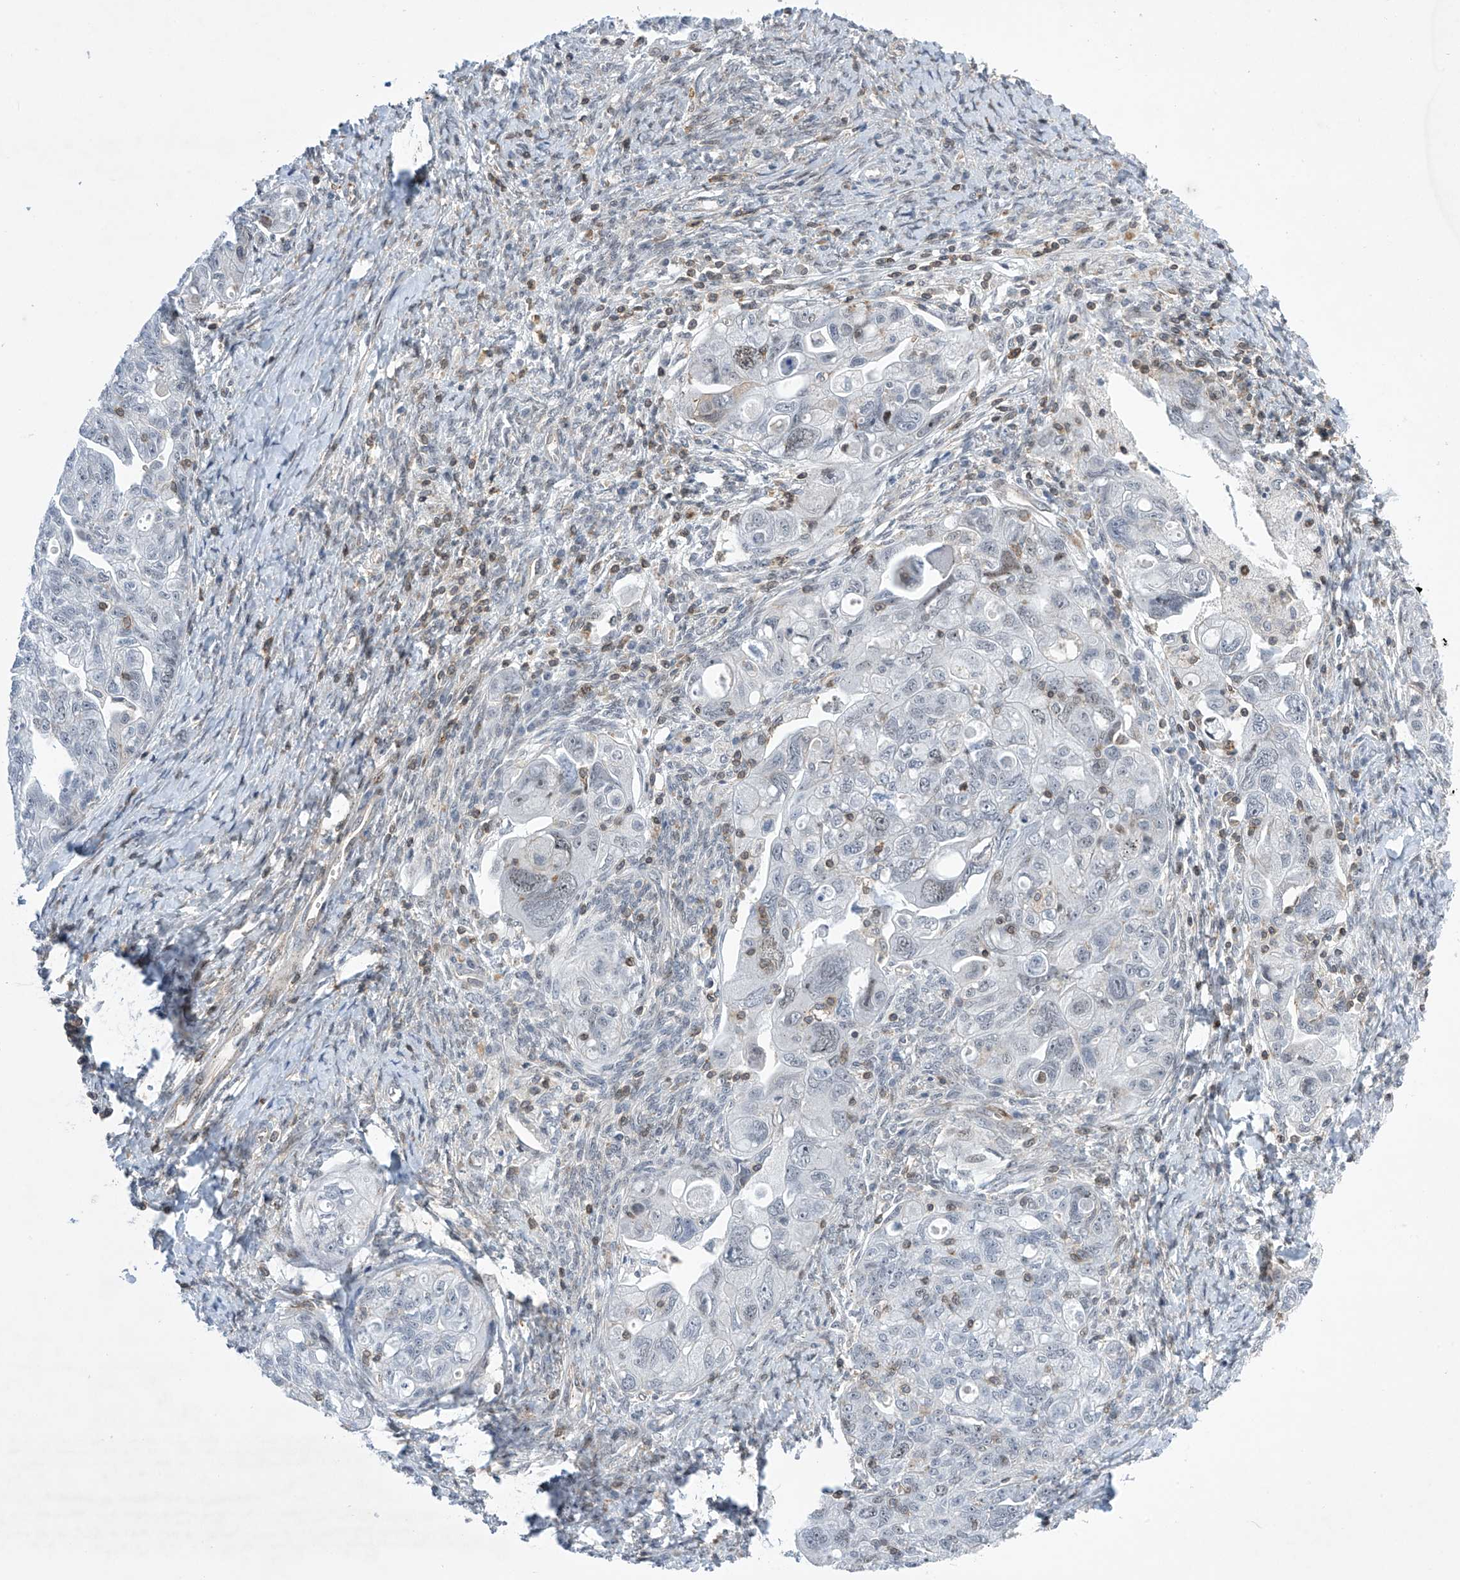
{"staining": {"intensity": "negative", "quantity": "none", "location": "none"}, "tissue": "ovarian cancer", "cell_type": "Tumor cells", "image_type": "cancer", "snomed": [{"axis": "morphology", "description": "Carcinoma, NOS"}, {"axis": "morphology", "description": "Cystadenocarcinoma, serous, NOS"}, {"axis": "topography", "description": "Ovary"}], "caption": "Photomicrograph shows no significant protein staining in tumor cells of serous cystadenocarcinoma (ovarian).", "gene": "MSL3", "patient": {"sex": "female", "age": 69}}